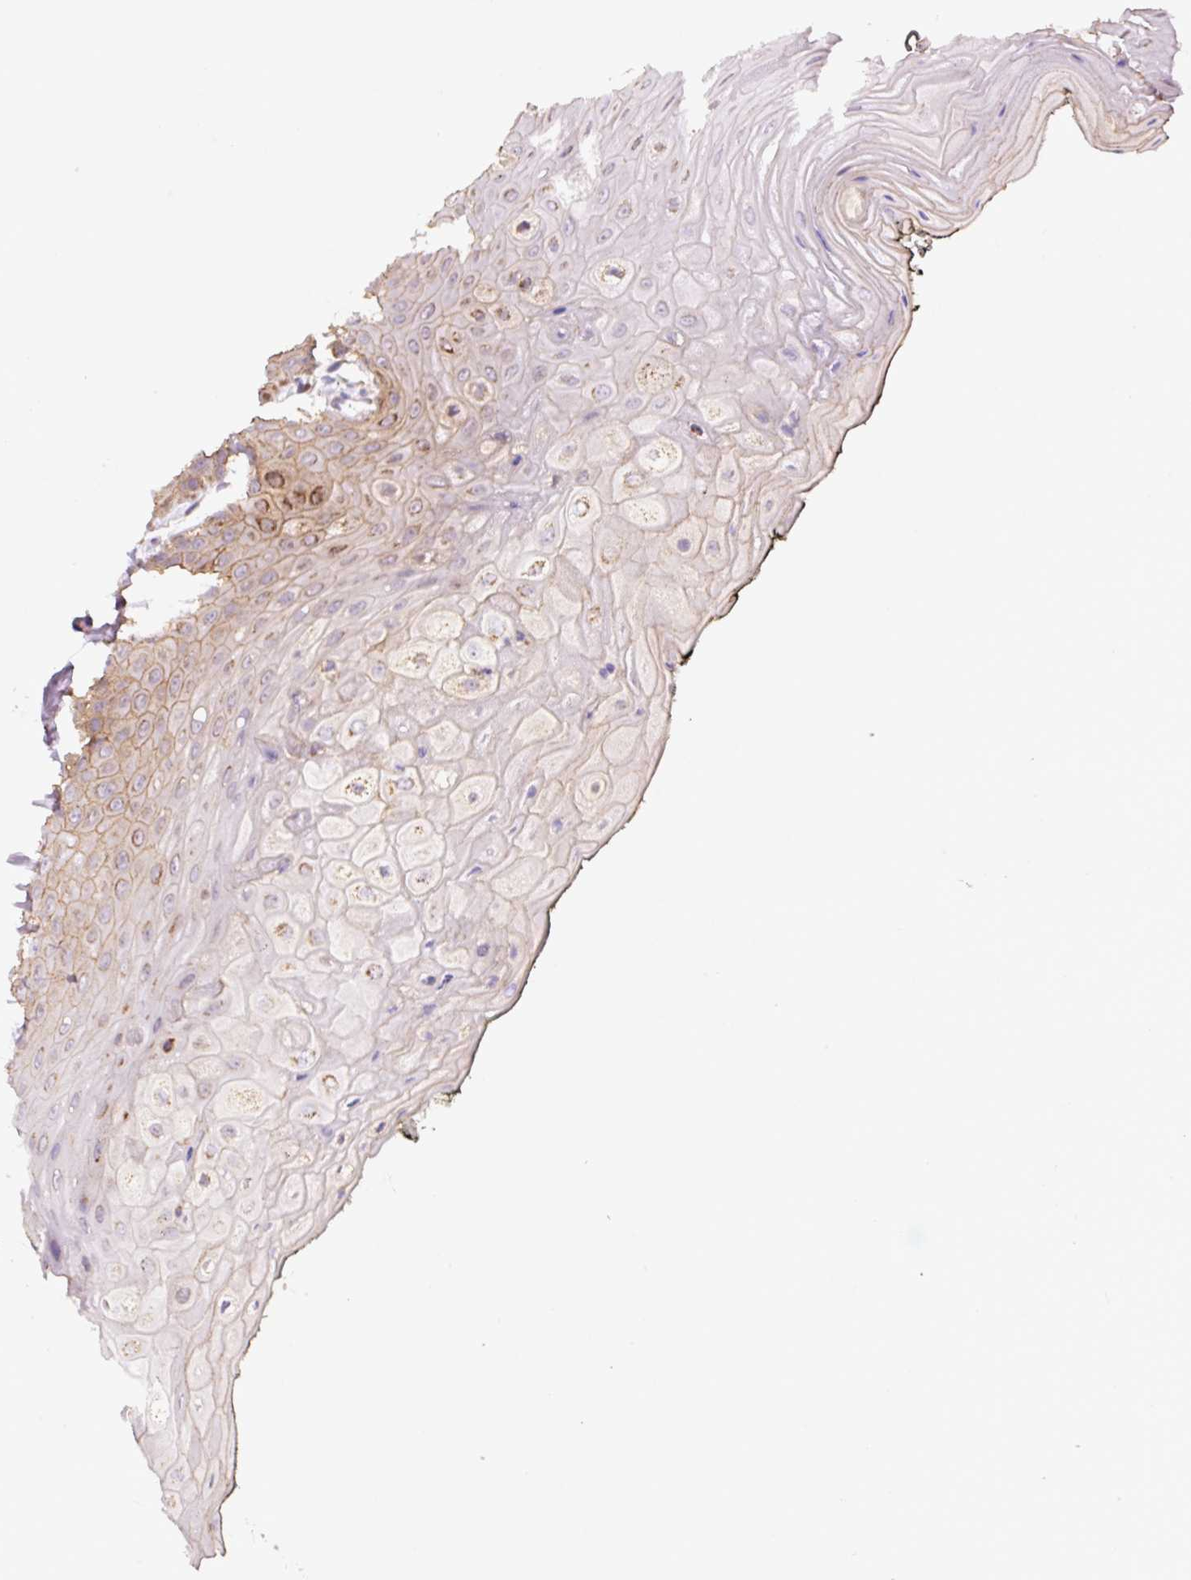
{"staining": {"intensity": "moderate", "quantity": "25%-75%", "location": "cytoplasmic/membranous"}, "tissue": "oral mucosa", "cell_type": "Squamous epithelial cells", "image_type": "normal", "snomed": [{"axis": "morphology", "description": "Normal tissue, NOS"}, {"axis": "topography", "description": "Oral tissue"}, {"axis": "topography", "description": "Tounge, NOS"}], "caption": "Immunohistochemistry micrograph of unremarkable oral mucosa: human oral mucosa stained using immunohistochemistry exhibits medium levels of moderate protein expression localized specifically in the cytoplasmic/membranous of squamous epithelial cells, appearing as a cytoplasmic/membranous brown color.", "gene": "PCK2", "patient": {"sex": "female", "age": 59}}